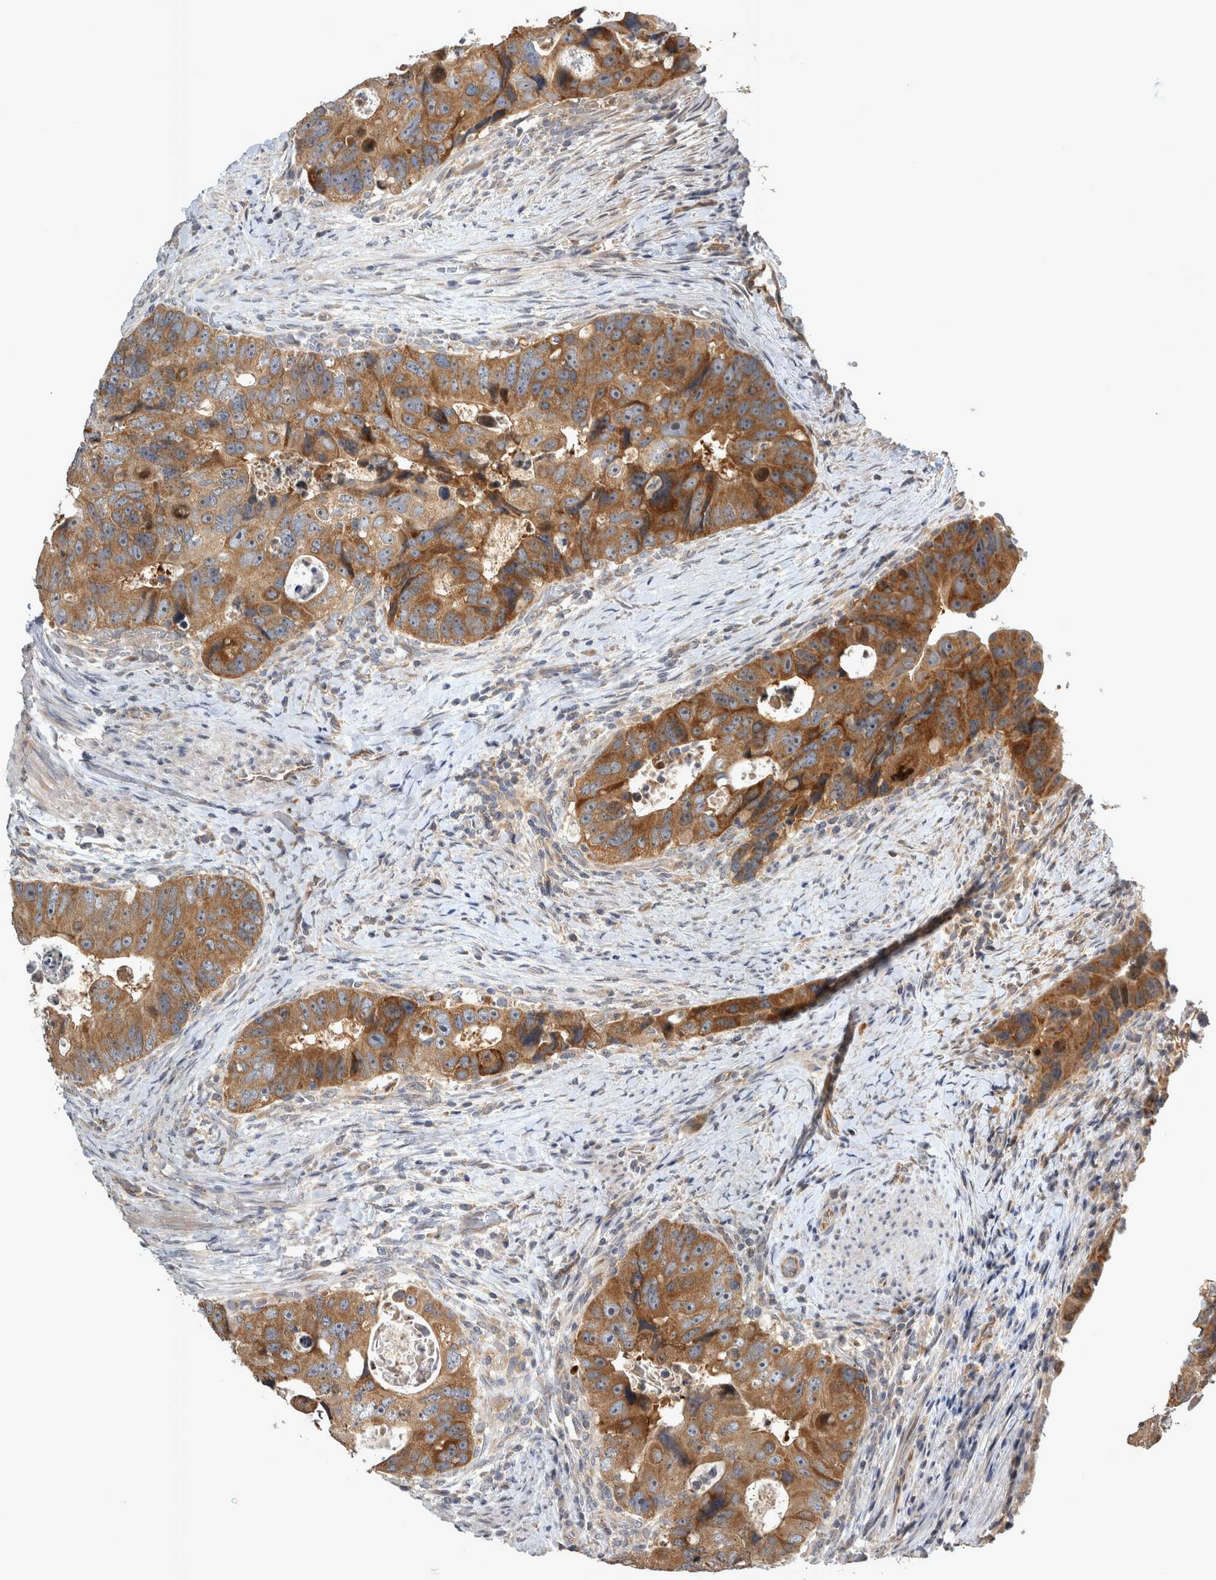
{"staining": {"intensity": "moderate", "quantity": ">75%", "location": "cytoplasmic/membranous"}, "tissue": "colorectal cancer", "cell_type": "Tumor cells", "image_type": "cancer", "snomed": [{"axis": "morphology", "description": "Adenocarcinoma, NOS"}, {"axis": "topography", "description": "Rectum"}], "caption": "An image of human colorectal cancer (adenocarcinoma) stained for a protein displays moderate cytoplasmic/membranous brown staining in tumor cells. Ihc stains the protein of interest in brown and the nuclei are stained blue.", "gene": "TRMT61B", "patient": {"sex": "male", "age": 59}}